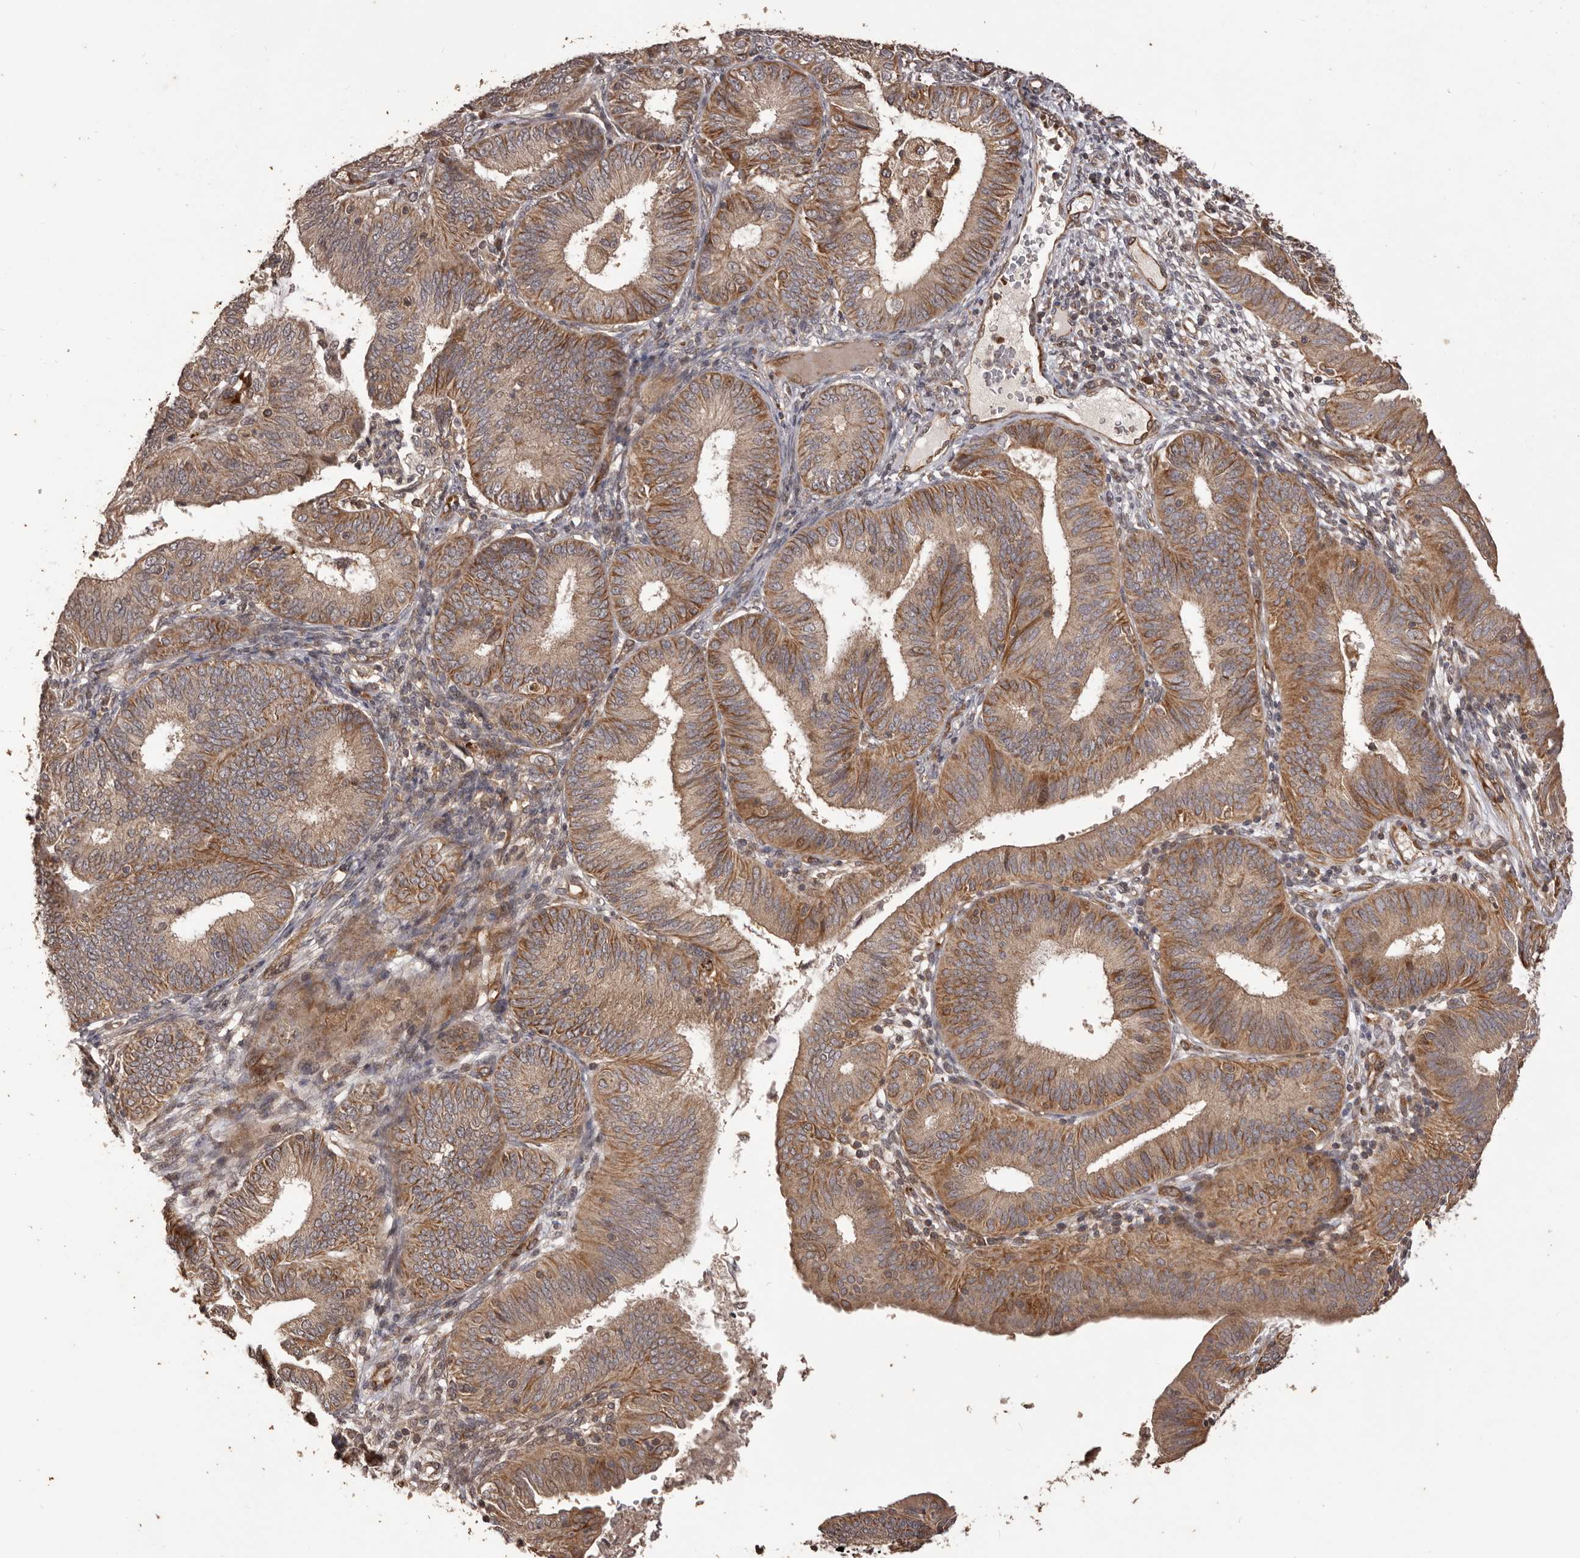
{"staining": {"intensity": "moderate", "quantity": ">75%", "location": "cytoplasmic/membranous"}, "tissue": "endometrial cancer", "cell_type": "Tumor cells", "image_type": "cancer", "snomed": [{"axis": "morphology", "description": "Adenocarcinoma, NOS"}, {"axis": "topography", "description": "Endometrium"}], "caption": "Endometrial adenocarcinoma stained with immunohistochemistry demonstrates moderate cytoplasmic/membranous positivity in approximately >75% of tumor cells.", "gene": "QRSL1", "patient": {"sex": "female", "age": 51}}